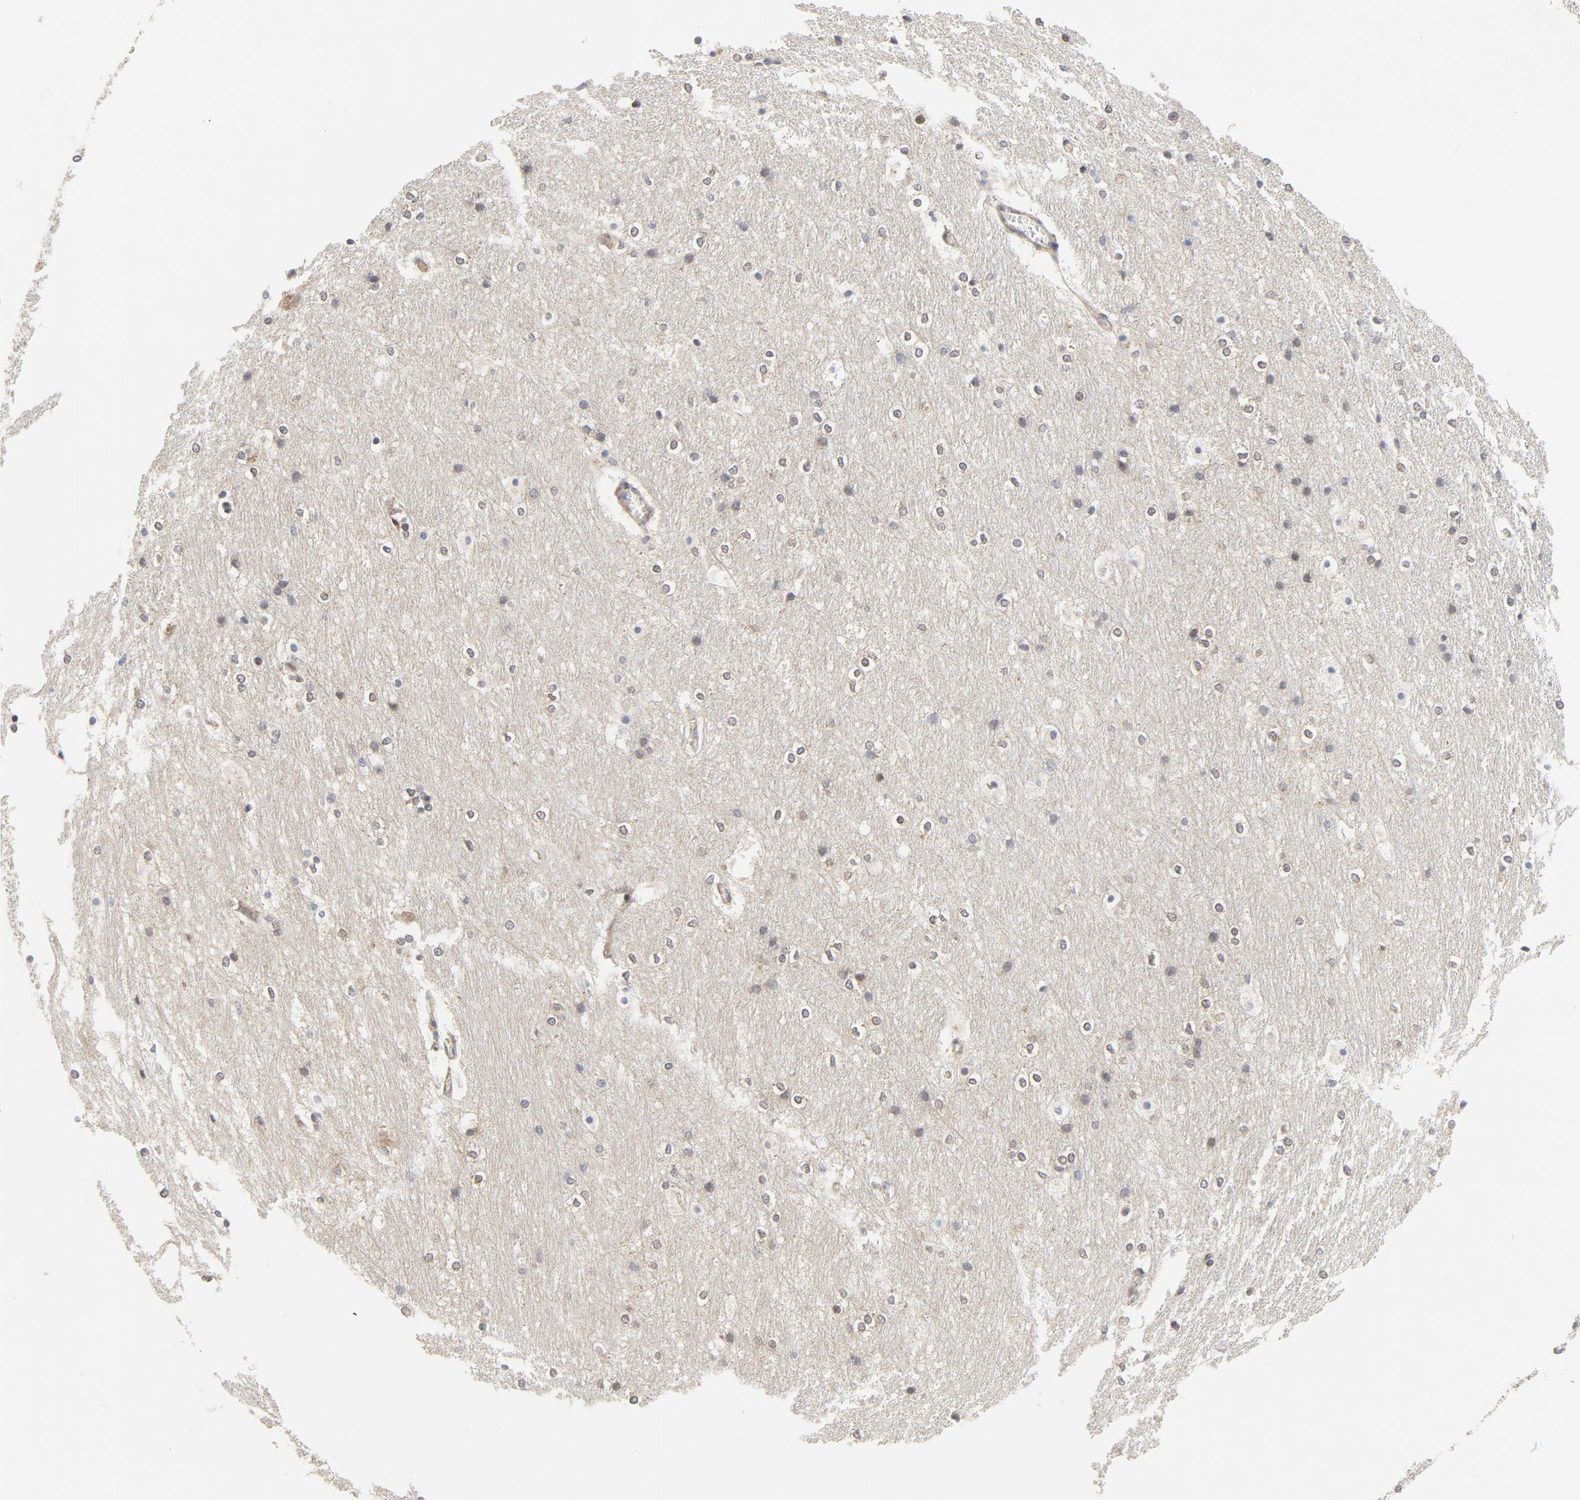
{"staining": {"intensity": "weak", "quantity": "<25%", "location": "nuclear"}, "tissue": "hippocampus", "cell_type": "Glial cells", "image_type": "normal", "snomed": [{"axis": "morphology", "description": "Normal tissue, NOS"}, {"axis": "topography", "description": "Hippocampus"}], "caption": "This is an immunohistochemistry (IHC) micrograph of normal human hippocampus. There is no expression in glial cells.", "gene": "MAP2K7", "patient": {"sex": "female", "age": 19}}